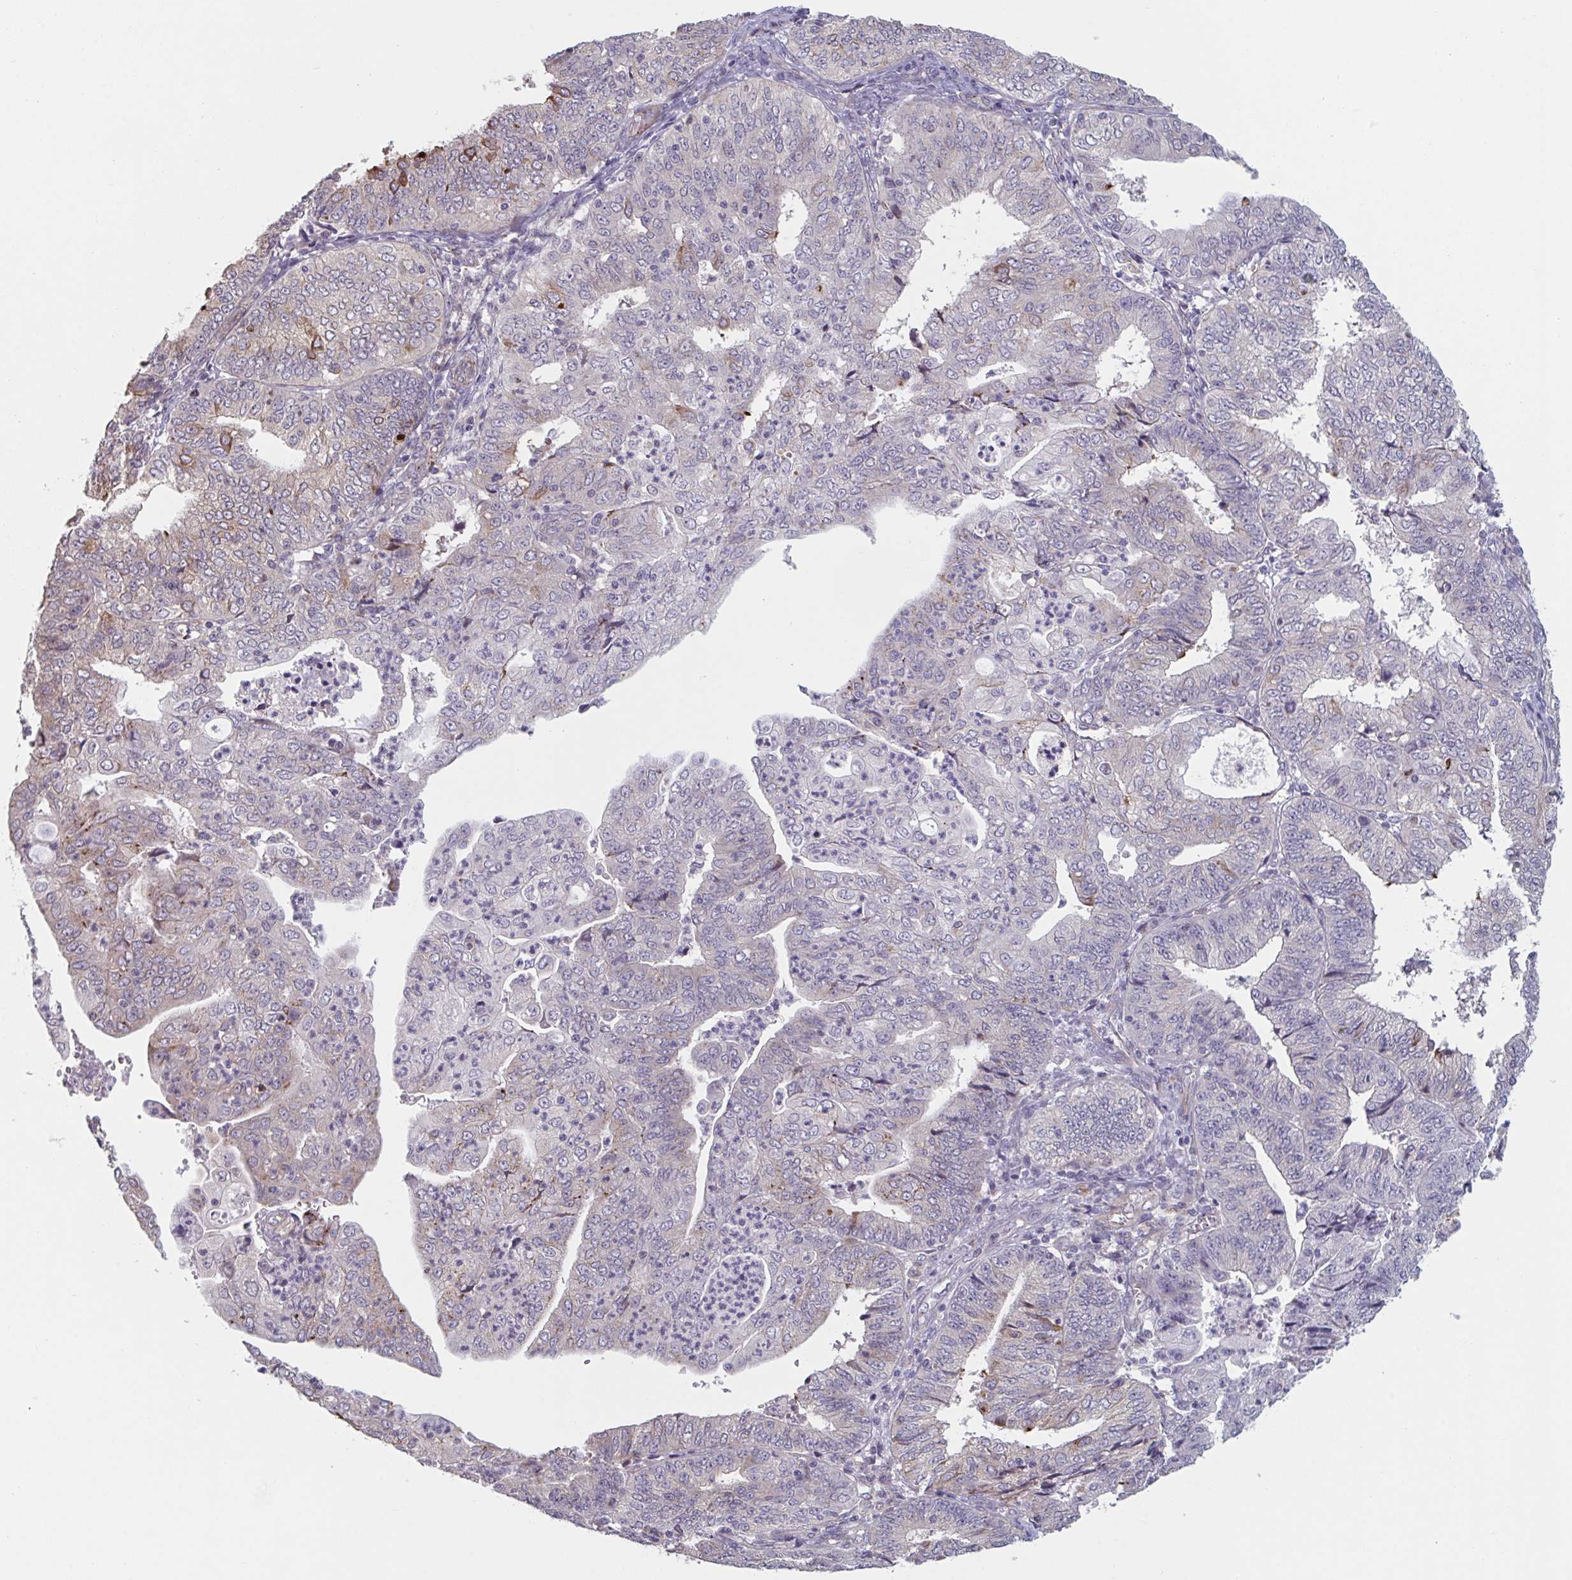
{"staining": {"intensity": "moderate", "quantity": "<25%", "location": "cytoplasmic/membranous"}, "tissue": "endometrial cancer", "cell_type": "Tumor cells", "image_type": "cancer", "snomed": [{"axis": "morphology", "description": "Adenocarcinoma, NOS"}, {"axis": "topography", "description": "Endometrium"}], "caption": "The histopathology image demonstrates a brown stain indicating the presence of a protein in the cytoplasmic/membranous of tumor cells in endometrial adenocarcinoma.", "gene": "TNFSF10", "patient": {"sex": "female", "age": 56}}